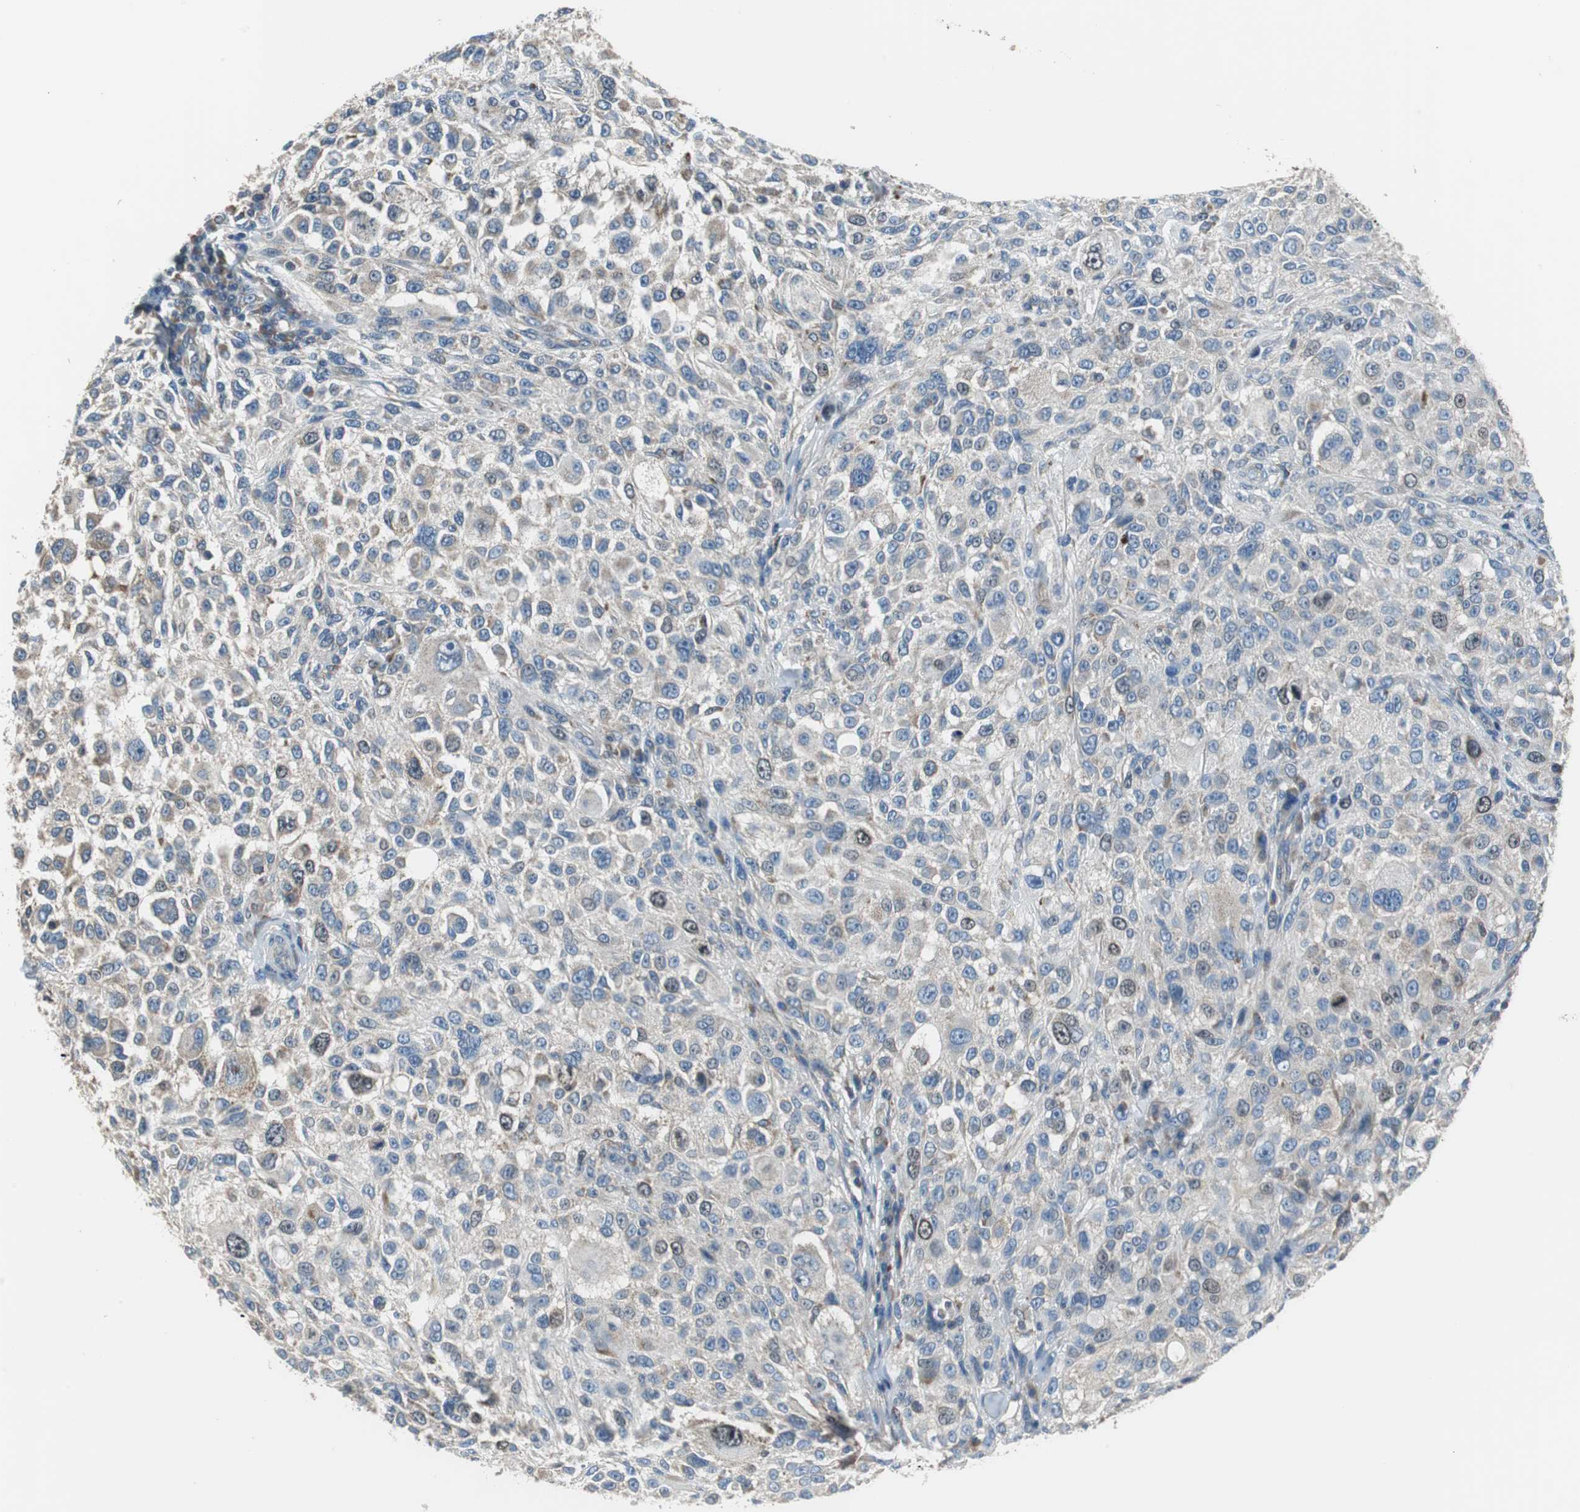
{"staining": {"intensity": "weak", "quantity": "25%-75%", "location": "cytoplasmic/membranous,nuclear"}, "tissue": "melanoma", "cell_type": "Tumor cells", "image_type": "cancer", "snomed": [{"axis": "morphology", "description": "Necrosis, NOS"}, {"axis": "morphology", "description": "Malignant melanoma, NOS"}, {"axis": "topography", "description": "Skin"}], "caption": "A micrograph of malignant melanoma stained for a protein demonstrates weak cytoplasmic/membranous and nuclear brown staining in tumor cells.", "gene": "PI4KB", "patient": {"sex": "female", "age": 87}}